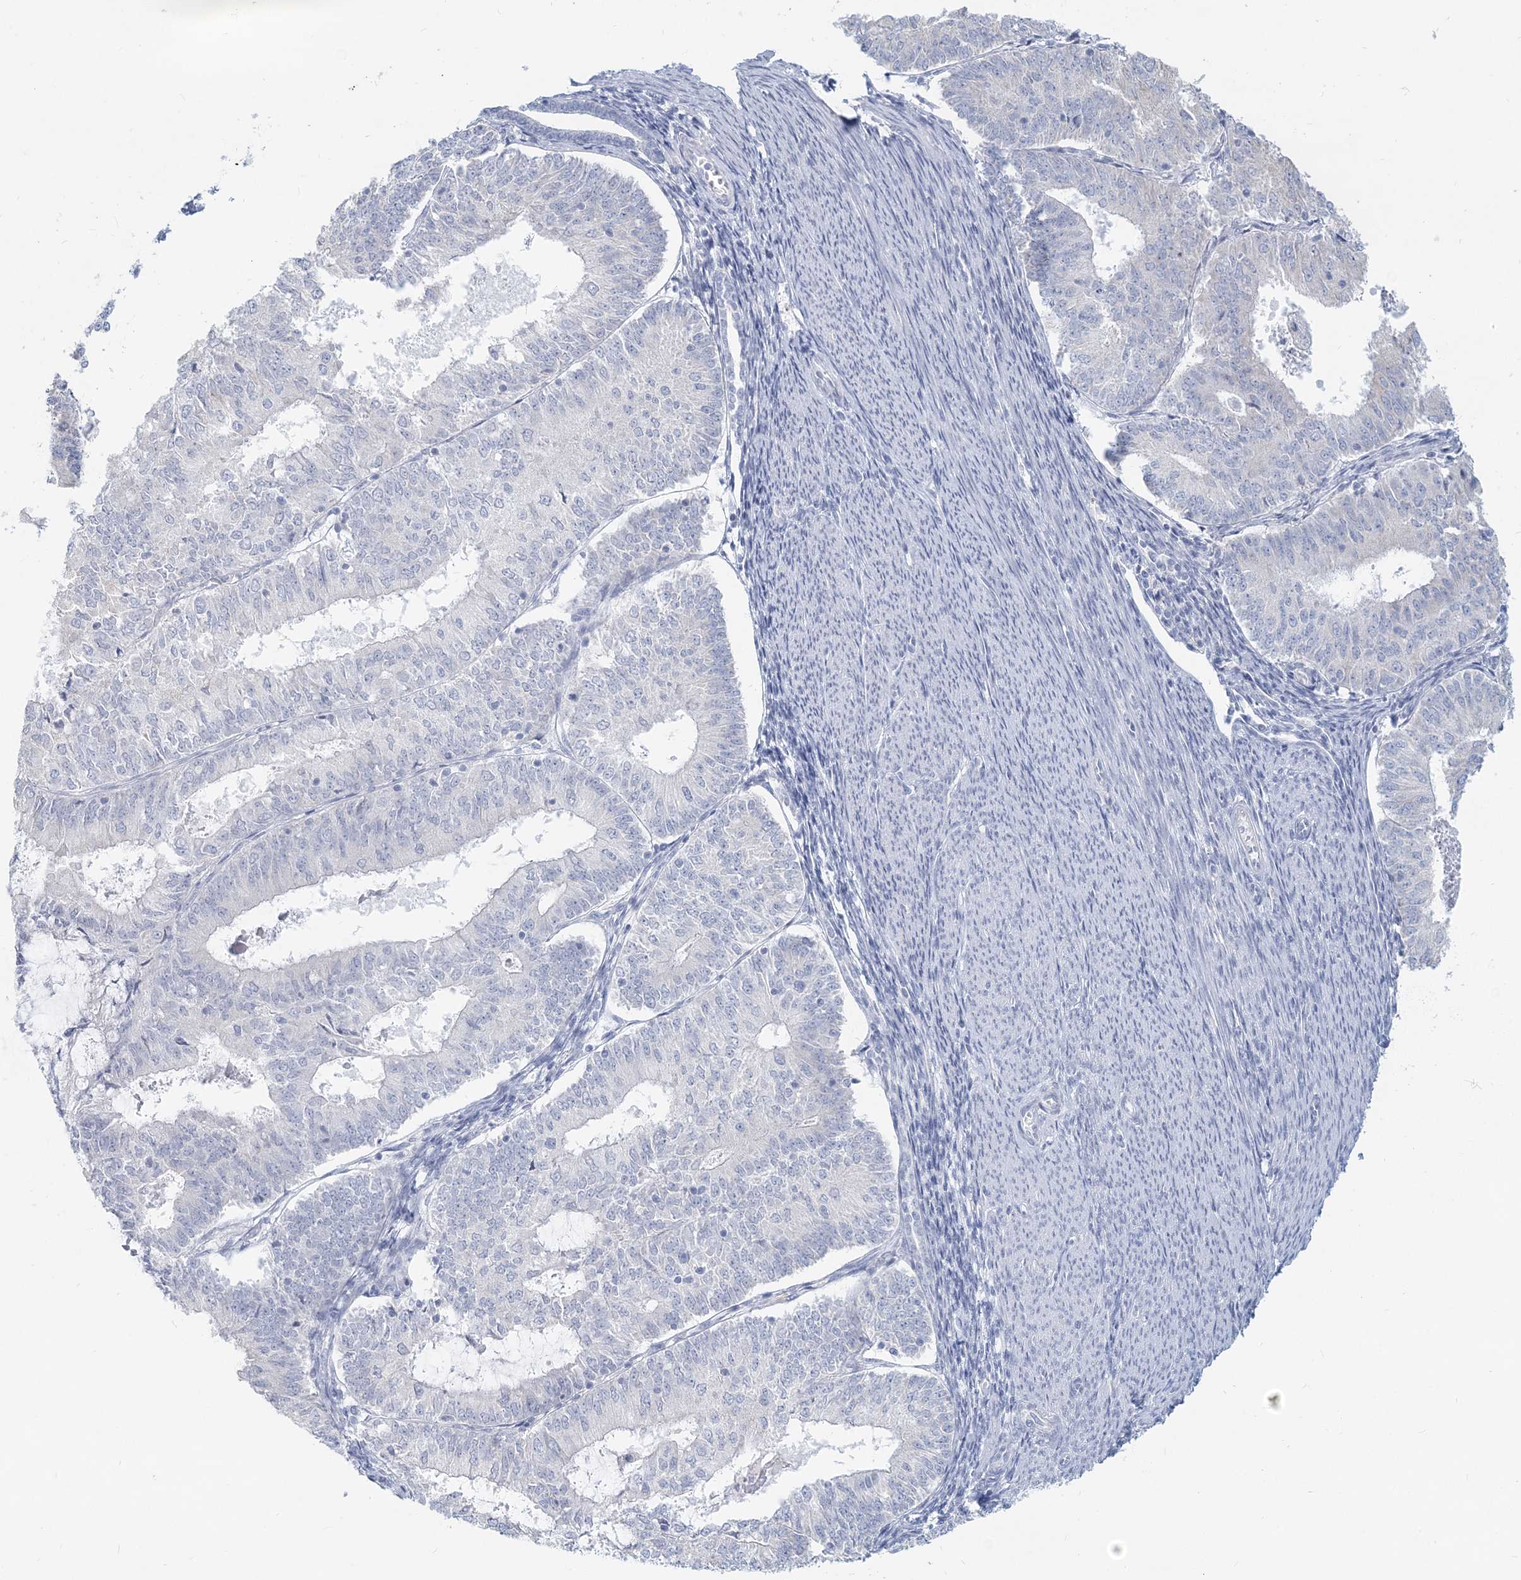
{"staining": {"intensity": "negative", "quantity": "none", "location": "none"}, "tissue": "endometrial cancer", "cell_type": "Tumor cells", "image_type": "cancer", "snomed": [{"axis": "morphology", "description": "Adenocarcinoma, NOS"}, {"axis": "topography", "description": "Endometrium"}], "caption": "Immunohistochemical staining of human adenocarcinoma (endometrial) displays no significant staining in tumor cells. (DAB (3,3'-diaminobenzidine) IHC with hematoxylin counter stain).", "gene": "CSN1S1", "patient": {"sex": "female", "age": 57}}